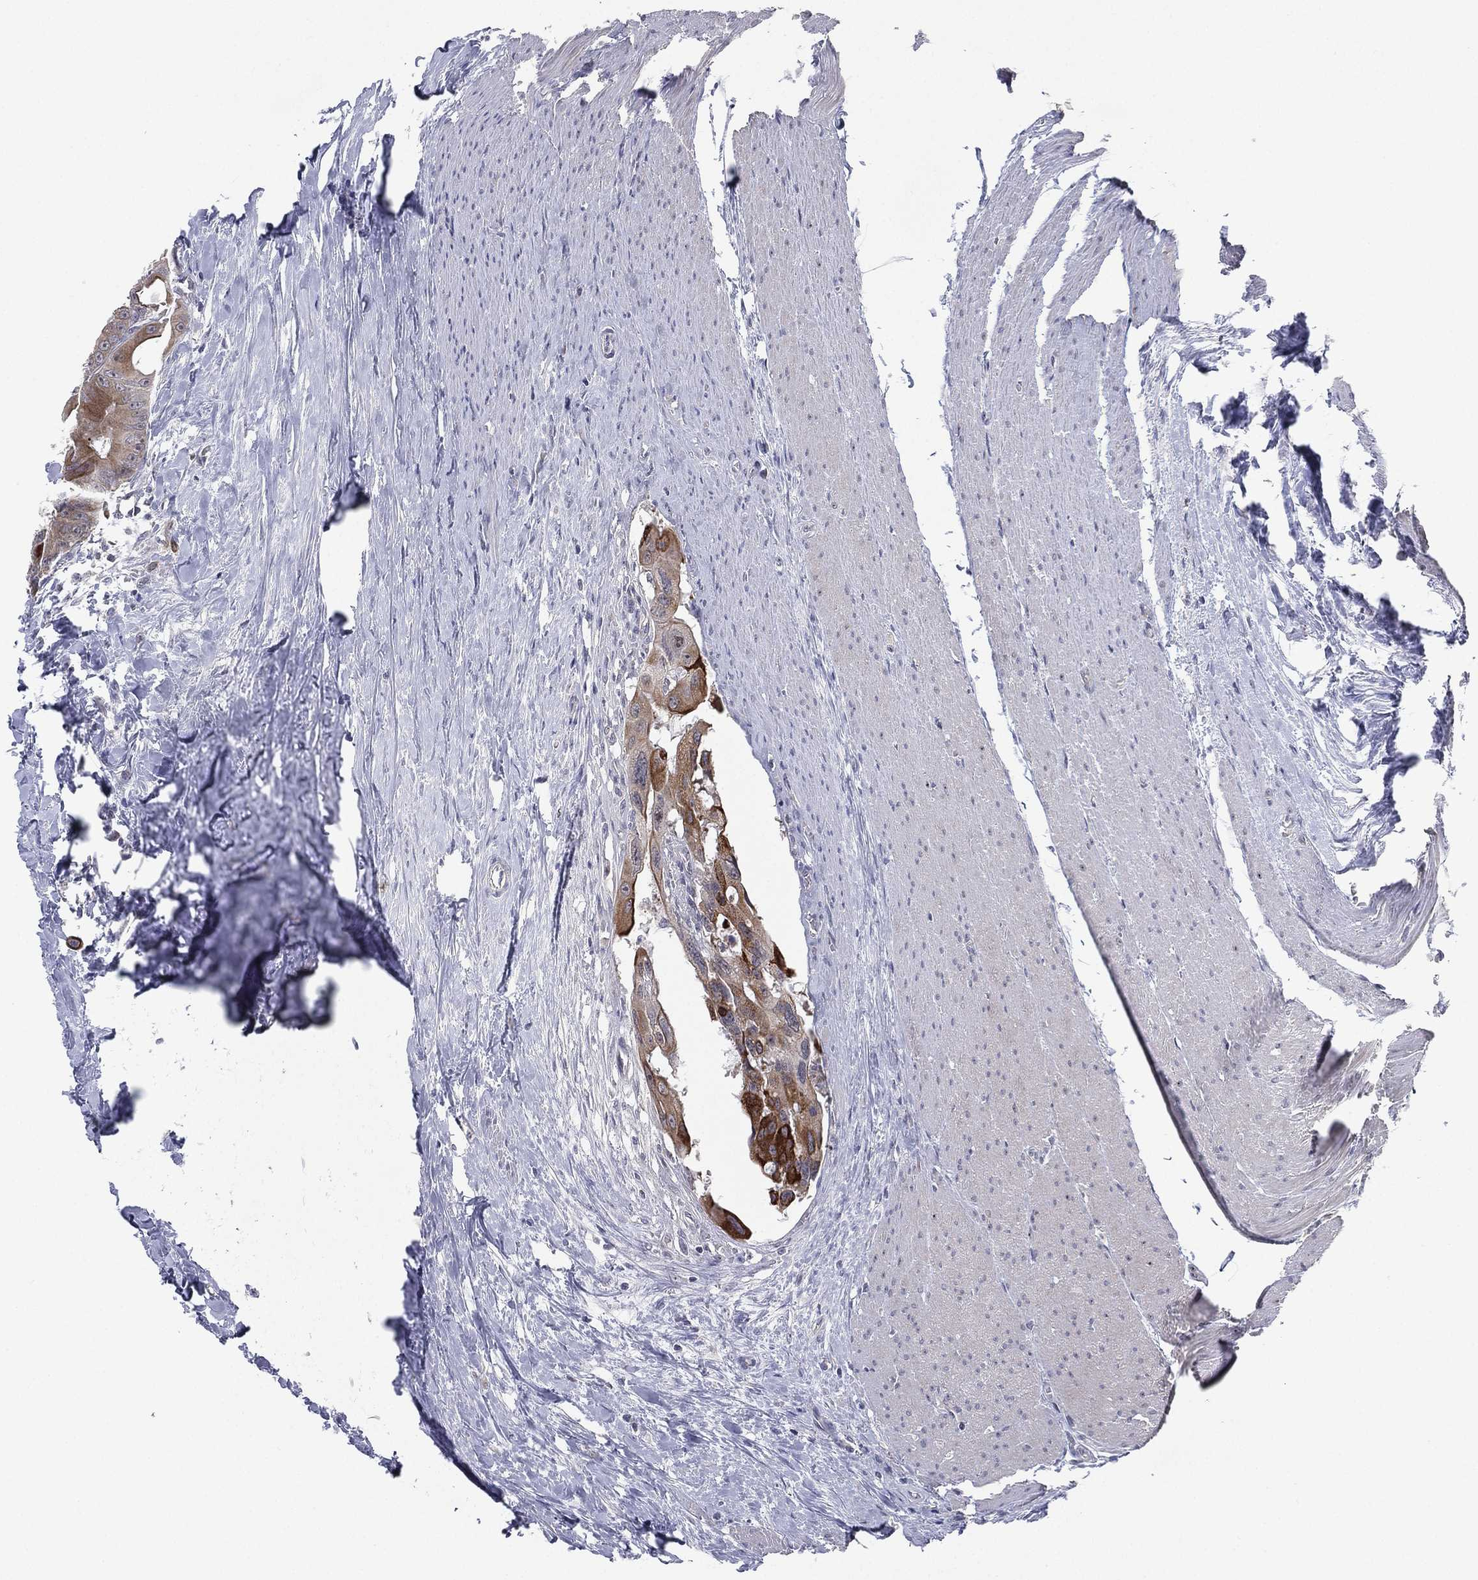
{"staining": {"intensity": "strong", "quantity": "<25%", "location": "cytoplasmic/membranous"}, "tissue": "colorectal cancer", "cell_type": "Tumor cells", "image_type": "cancer", "snomed": [{"axis": "morphology", "description": "Adenocarcinoma, NOS"}, {"axis": "topography", "description": "Rectum"}], "caption": "Tumor cells display medium levels of strong cytoplasmic/membranous positivity in about <25% of cells in human colorectal cancer (adenocarcinoma).", "gene": "KAT14", "patient": {"sex": "male", "age": 64}}